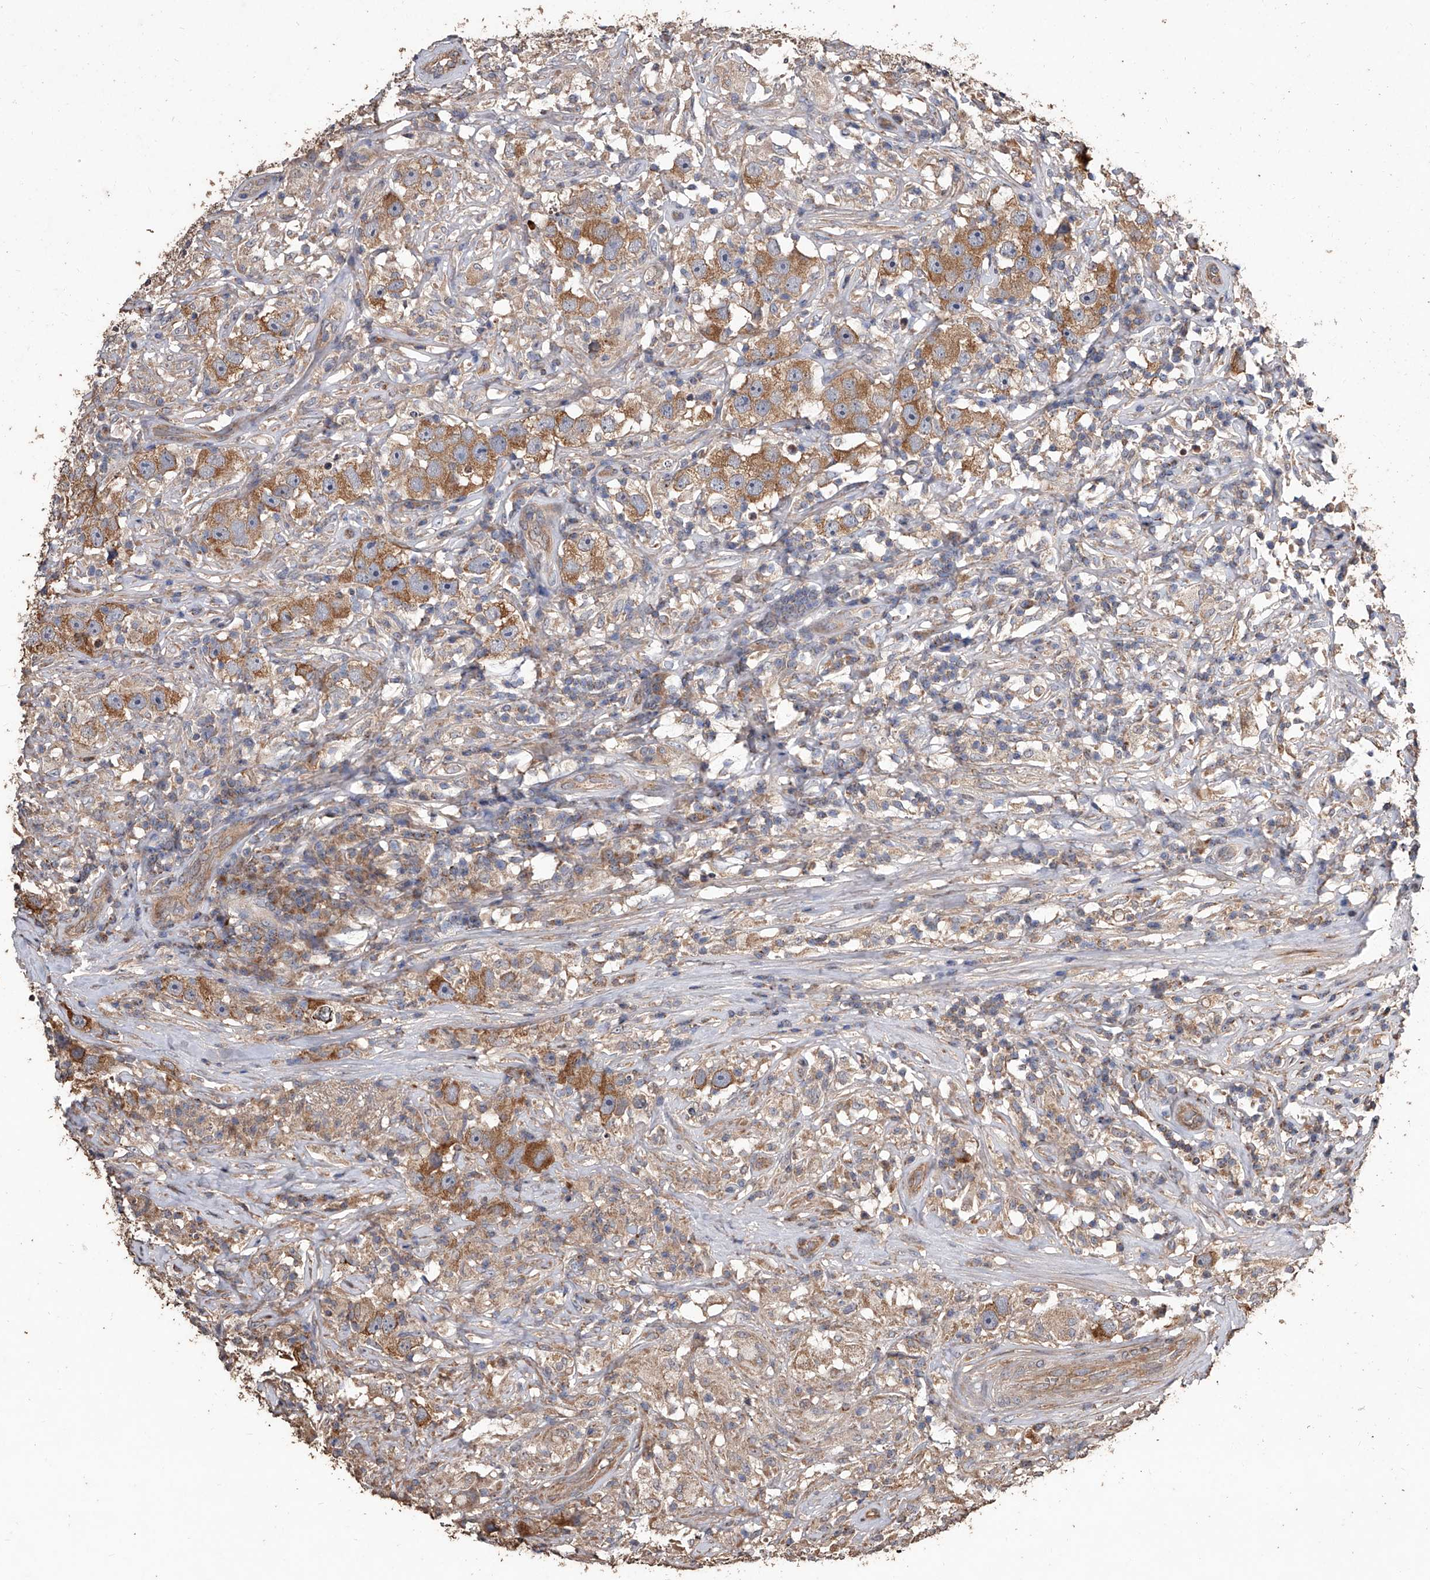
{"staining": {"intensity": "moderate", "quantity": ">75%", "location": "cytoplasmic/membranous"}, "tissue": "testis cancer", "cell_type": "Tumor cells", "image_type": "cancer", "snomed": [{"axis": "morphology", "description": "Seminoma, NOS"}, {"axis": "topography", "description": "Testis"}], "caption": "Seminoma (testis) stained with DAB (3,3'-diaminobenzidine) immunohistochemistry displays medium levels of moderate cytoplasmic/membranous staining in about >75% of tumor cells.", "gene": "LTV1", "patient": {"sex": "male", "age": 49}}